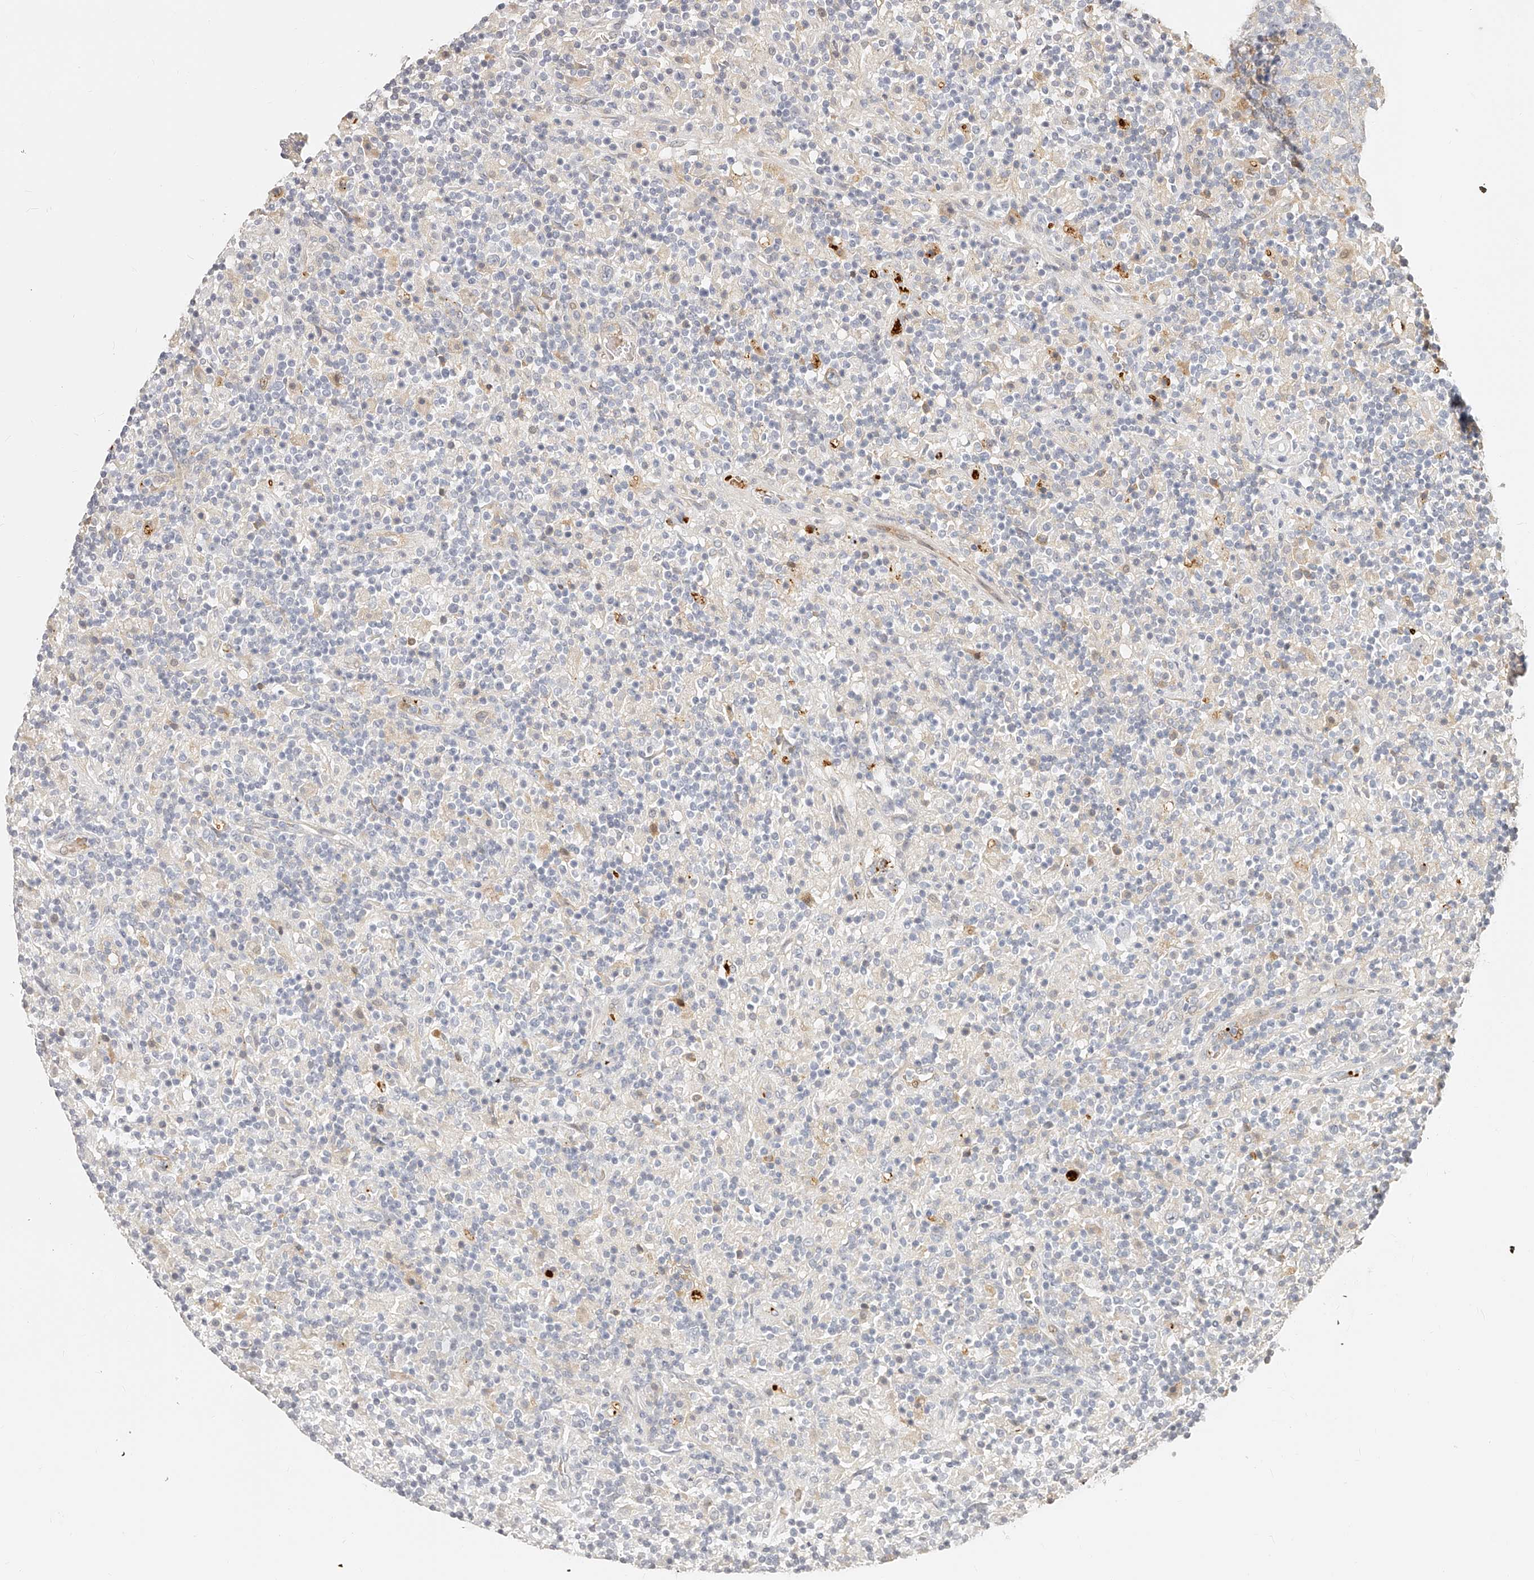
{"staining": {"intensity": "weak", "quantity": "<25%", "location": "cytoplasmic/membranous"}, "tissue": "lymphoma", "cell_type": "Tumor cells", "image_type": "cancer", "snomed": [{"axis": "morphology", "description": "Hodgkin's disease, NOS"}, {"axis": "topography", "description": "Lymph node"}], "caption": "Tumor cells show no significant protein expression in lymphoma.", "gene": "ITGB3", "patient": {"sex": "male", "age": 70}}